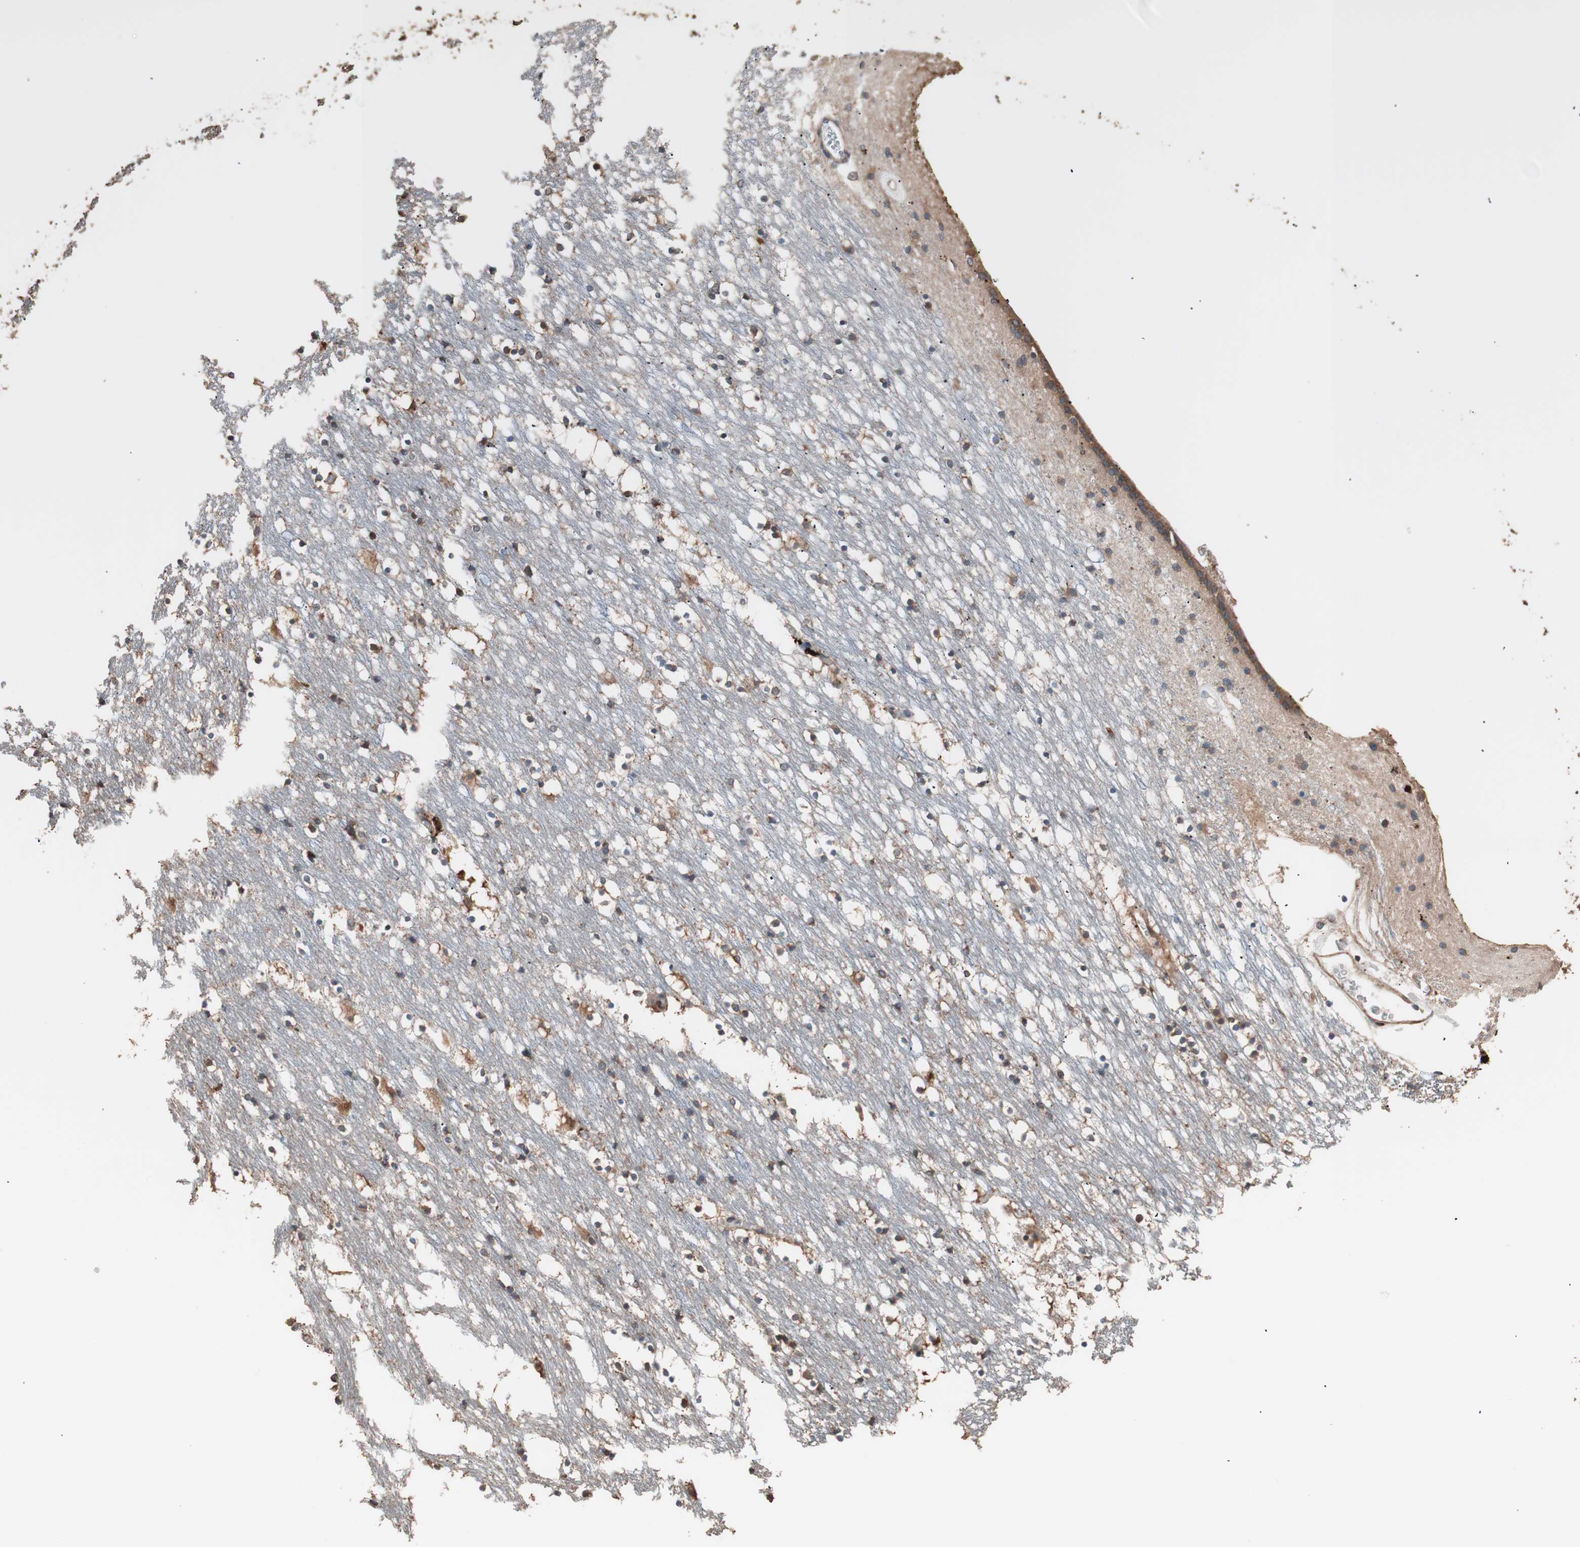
{"staining": {"intensity": "strong", "quantity": "25%-75%", "location": "cytoplasmic/membranous,nuclear"}, "tissue": "caudate", "cell_type": "Glial cells", "image_type": "normal", "snomed": [{"axis": "morphology", "description": "Normal tissue, NOS"}, {"axis": "topography", "description": "Lateral ventricle wall"}], "caption": "Unremarkable caudate was stained to show a protein in brown. There is high levels of strong cytoplasmic/membranous,nuclear expression in approximately 25%-75% of glial cells. (brown staining indicates protein expression, while blue staining denotes nuclei).", "gene": "CCT3", "patient": {"sex": "male", "age": 45}}